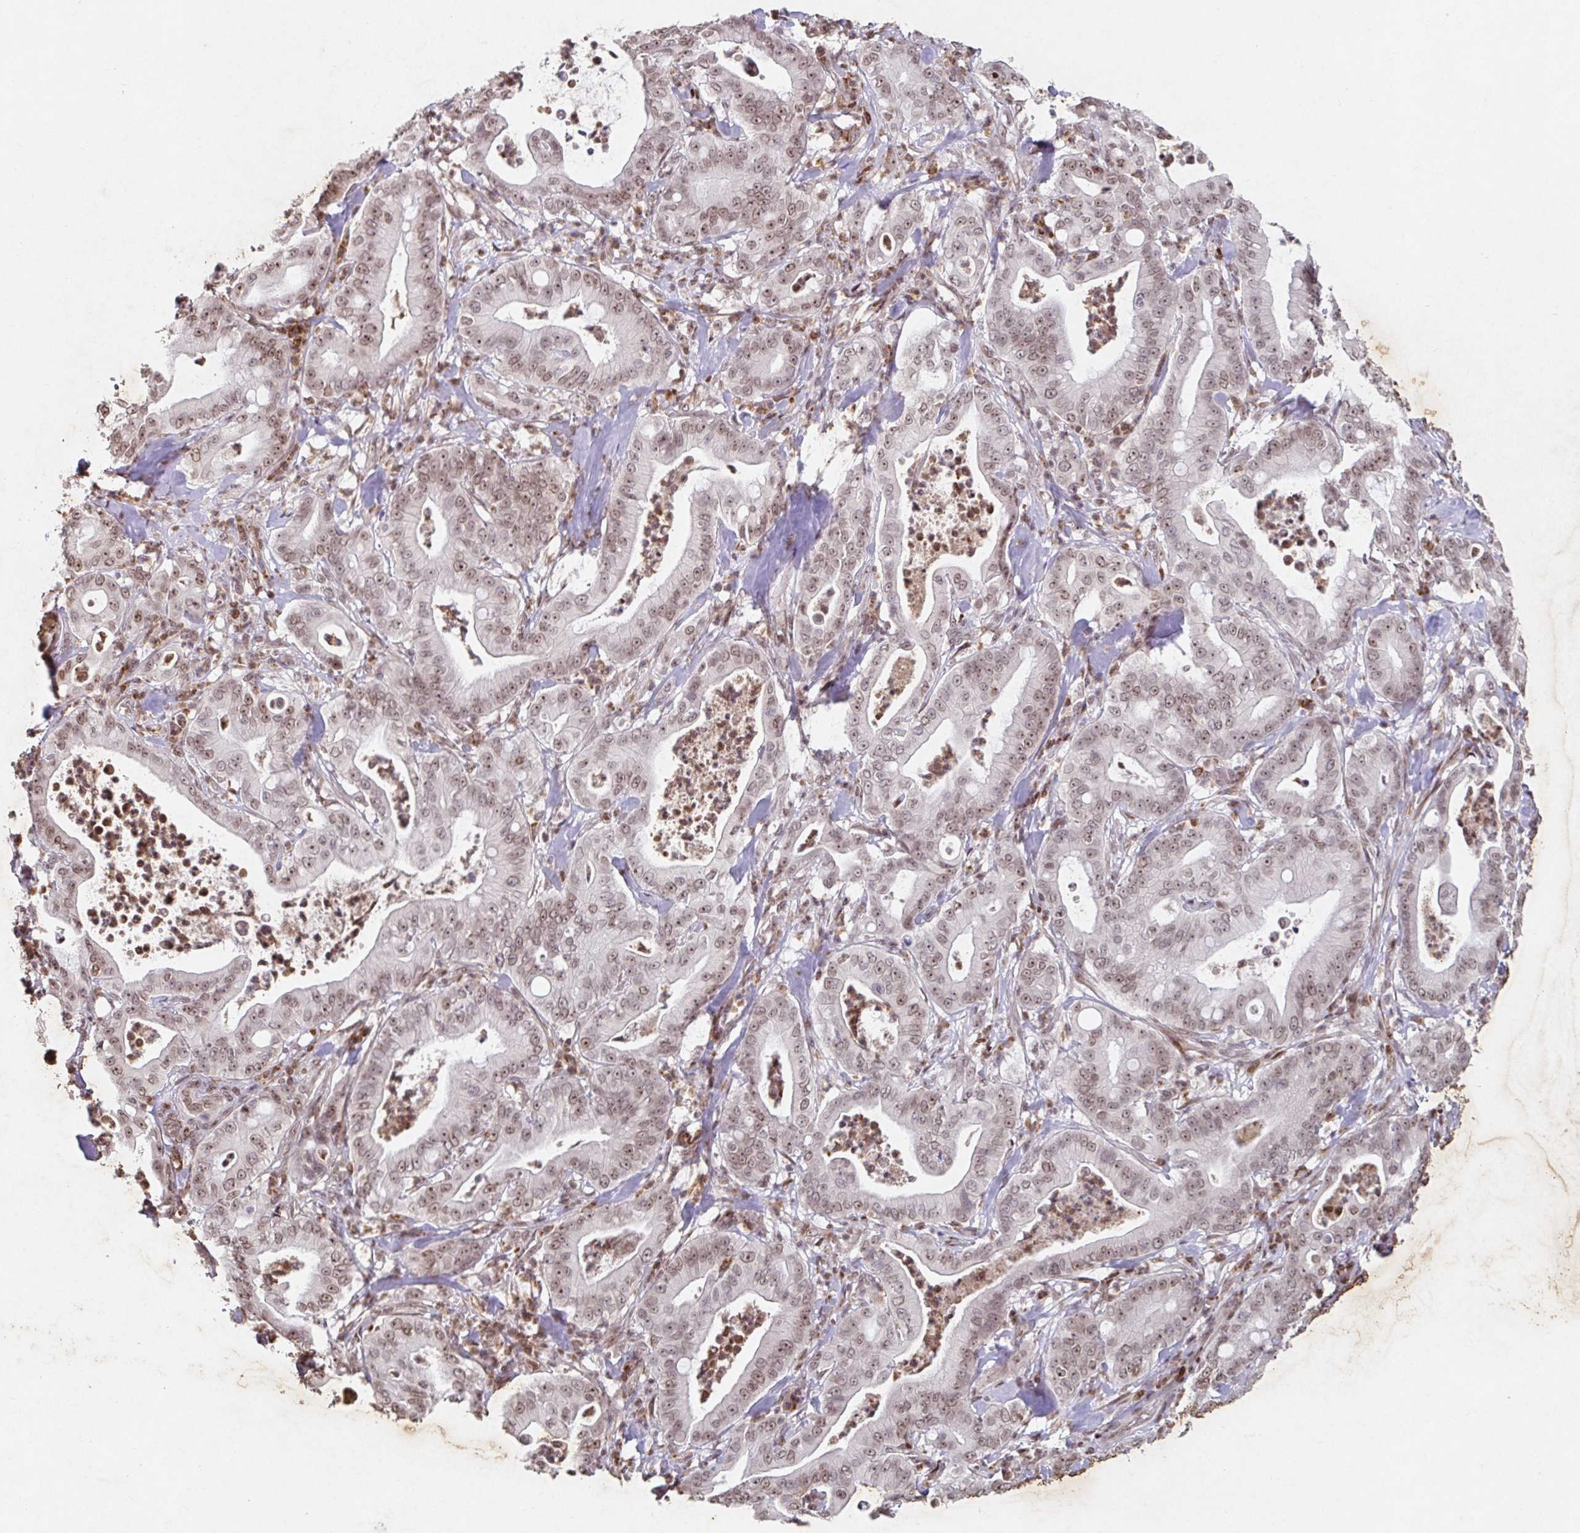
{"staining": {"intensity": "moderate", "quantity": ">75%", "location": "nuclear"}, "tissue": "pancreatic cancer", "cell_type": "Tumor cells", "image_type": "cancer", "snomed": [{"axis": "morphology", "description": "Adenocarcinoma, NOS"}, {"axis": "topography", "description": "Pancreas"}], "caption": "About >75% of tumor cells in human pancreatic adenocarcinoma exhibit moderate nuclear protein positivity as visualized by brown immunohistochemical staining.", "gene": "C19orf53", "patient": {"sex": "male", "age": 71}}